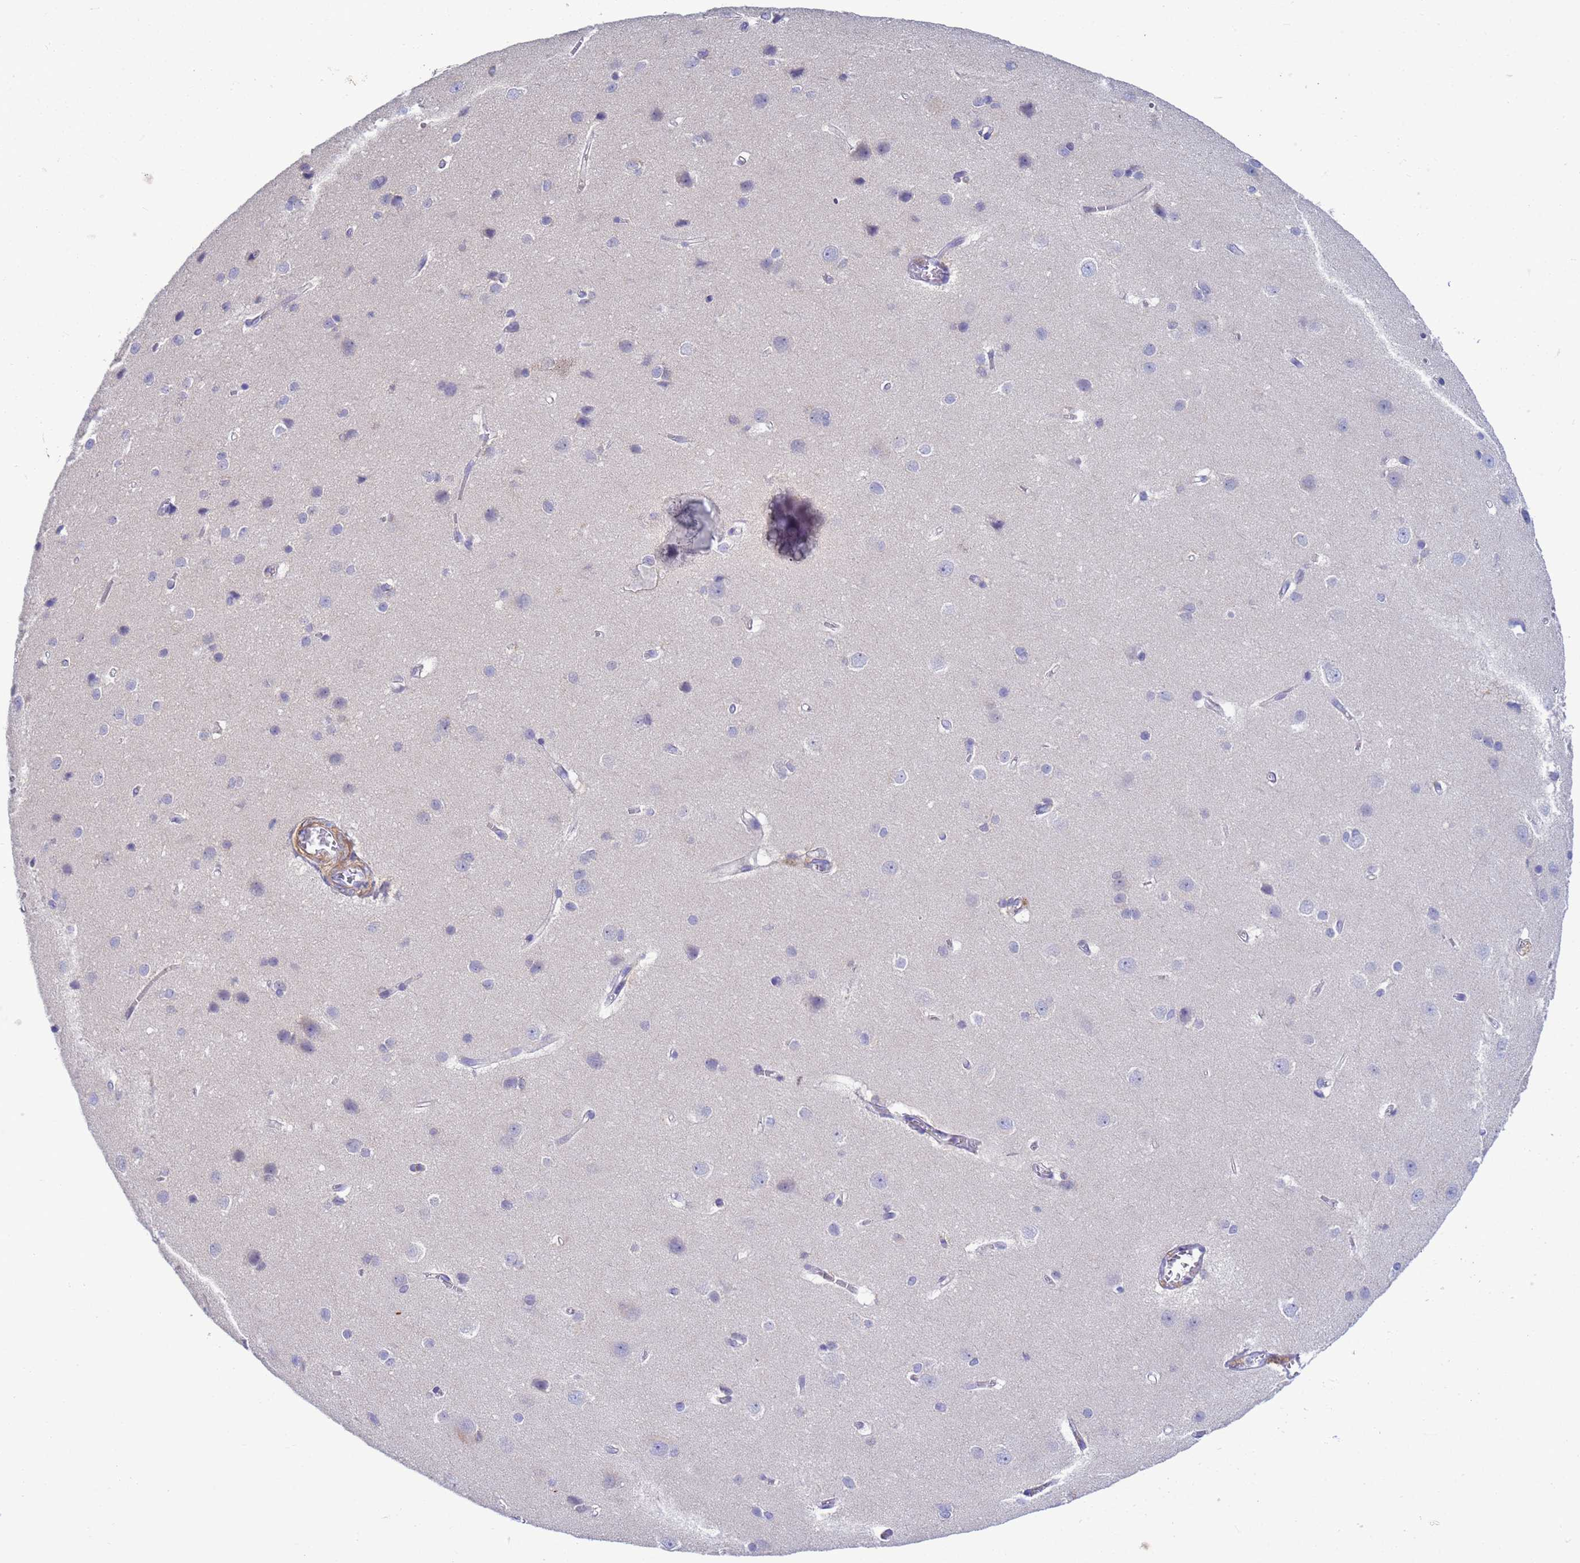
{"staining": {"intensity": "negative", "quantity": "none", "location": "none"}, "tissue": "cerebral cortex", "cell_type": "Endothelial cells", "image_type": "normal", "snomed": [{"axis": "morphology", "description": "Normal tissue, NOS"}, {"axis": "topography", "description": "Cerebral cortex"}], "caption": "IHC of unremarkable human cerebral cortex shows no expression in endothelial cells.", "gene": "KLHL13", "patient": {"sex": "male", "age": 37}}